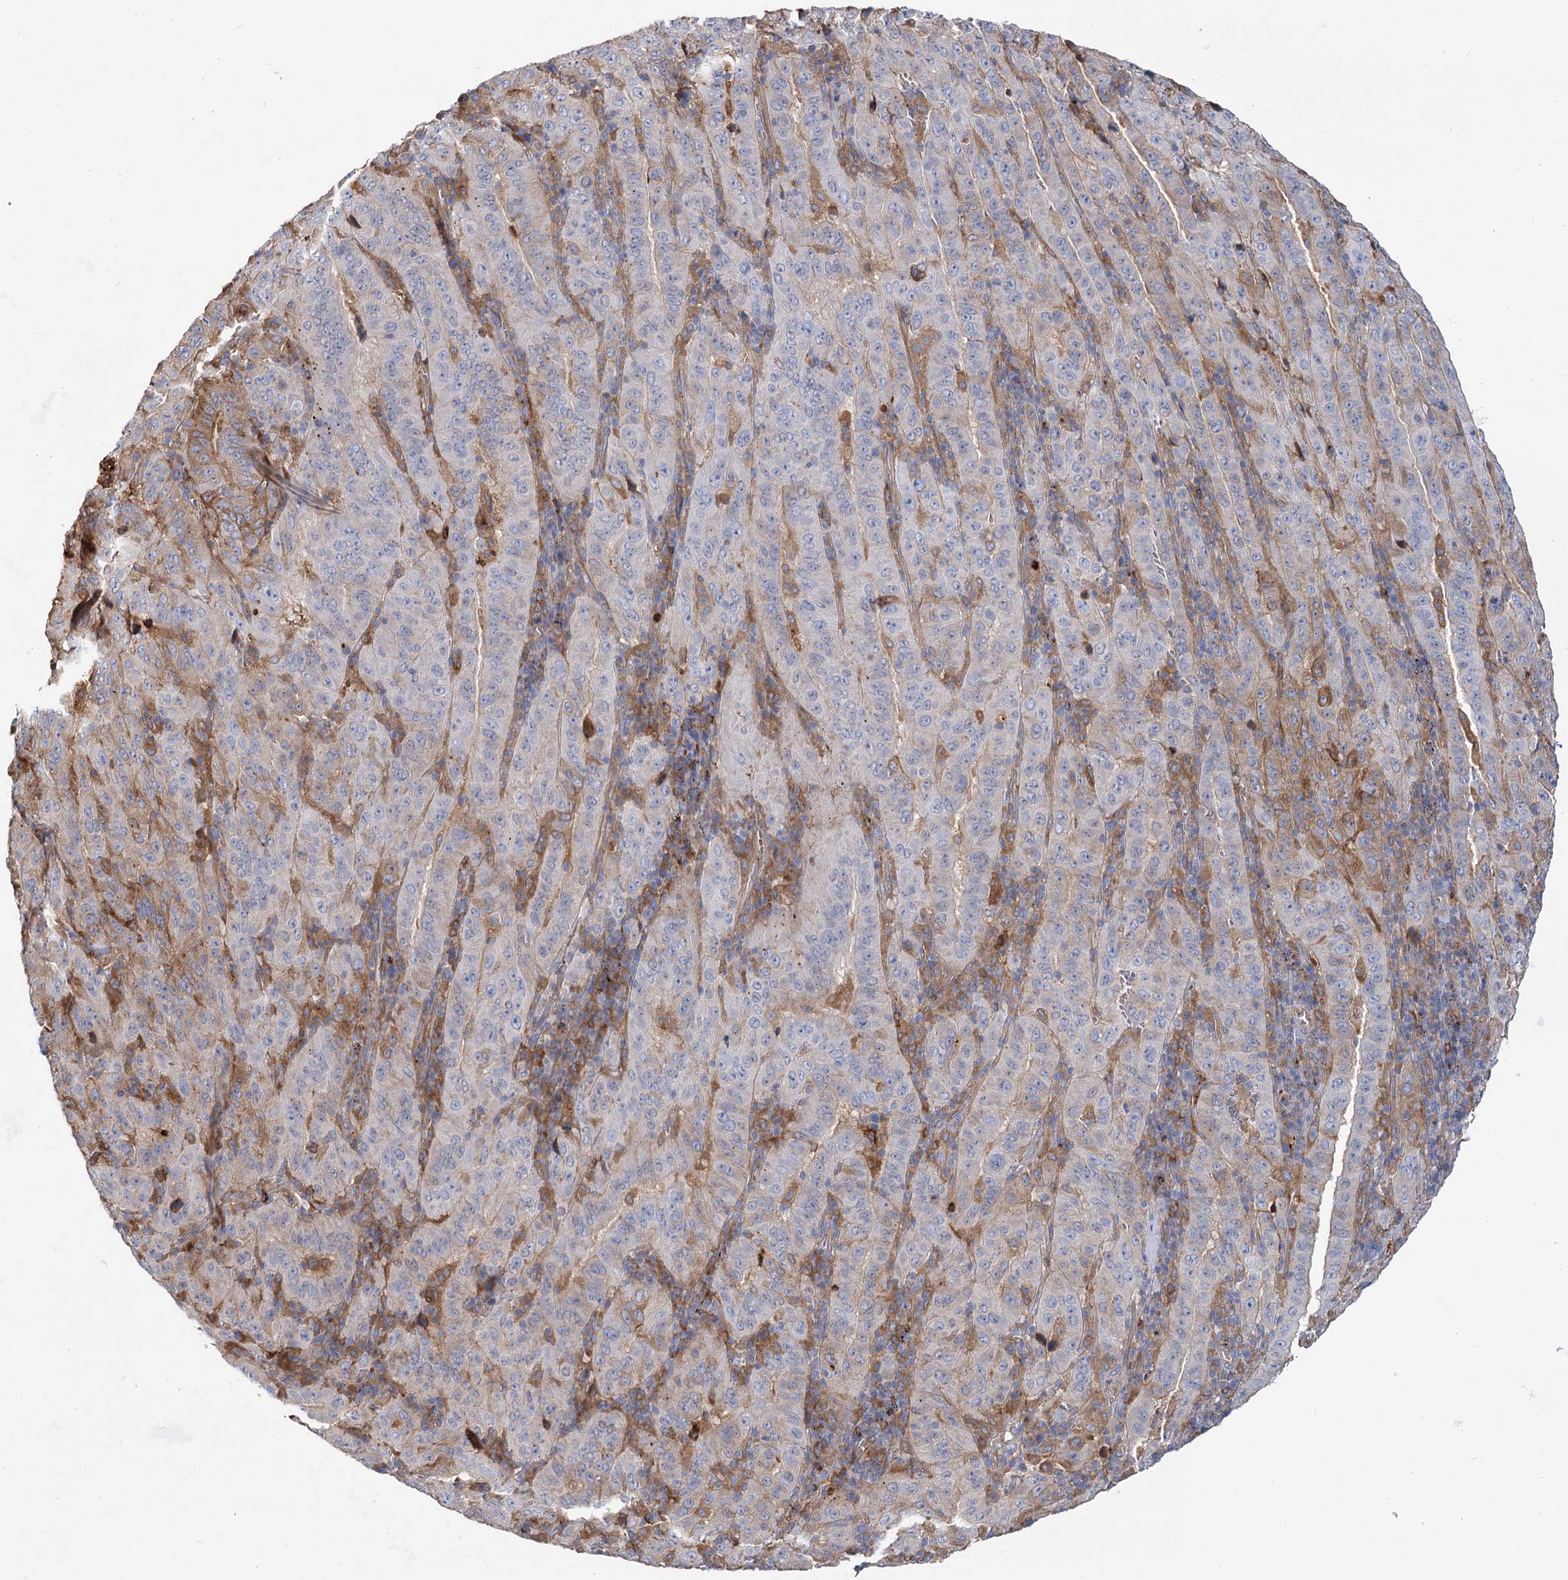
{"staining": {"intensity": "moderate", "quantity": "<25%", "location": "cytoplasmic/membranous"}, "tissue": "pancreatic cancer", "cell_type": "Tumor cells", "image_type": "cancer", "snomed": [{"axis": "morphology", "description": "Adenocarcinoma, NOS"}, {"axis": "topography", "description": "Pancreas"}], "caption": "High-power microscopy captured an IHC micrograph of pancreatic cancer (adenocarcinoma), revealing moderate cytoplasmic/membranous expression in about <25% of tumor cells.", "gene": "GUSB", "patient": {"sex": "male", "age": 63}}